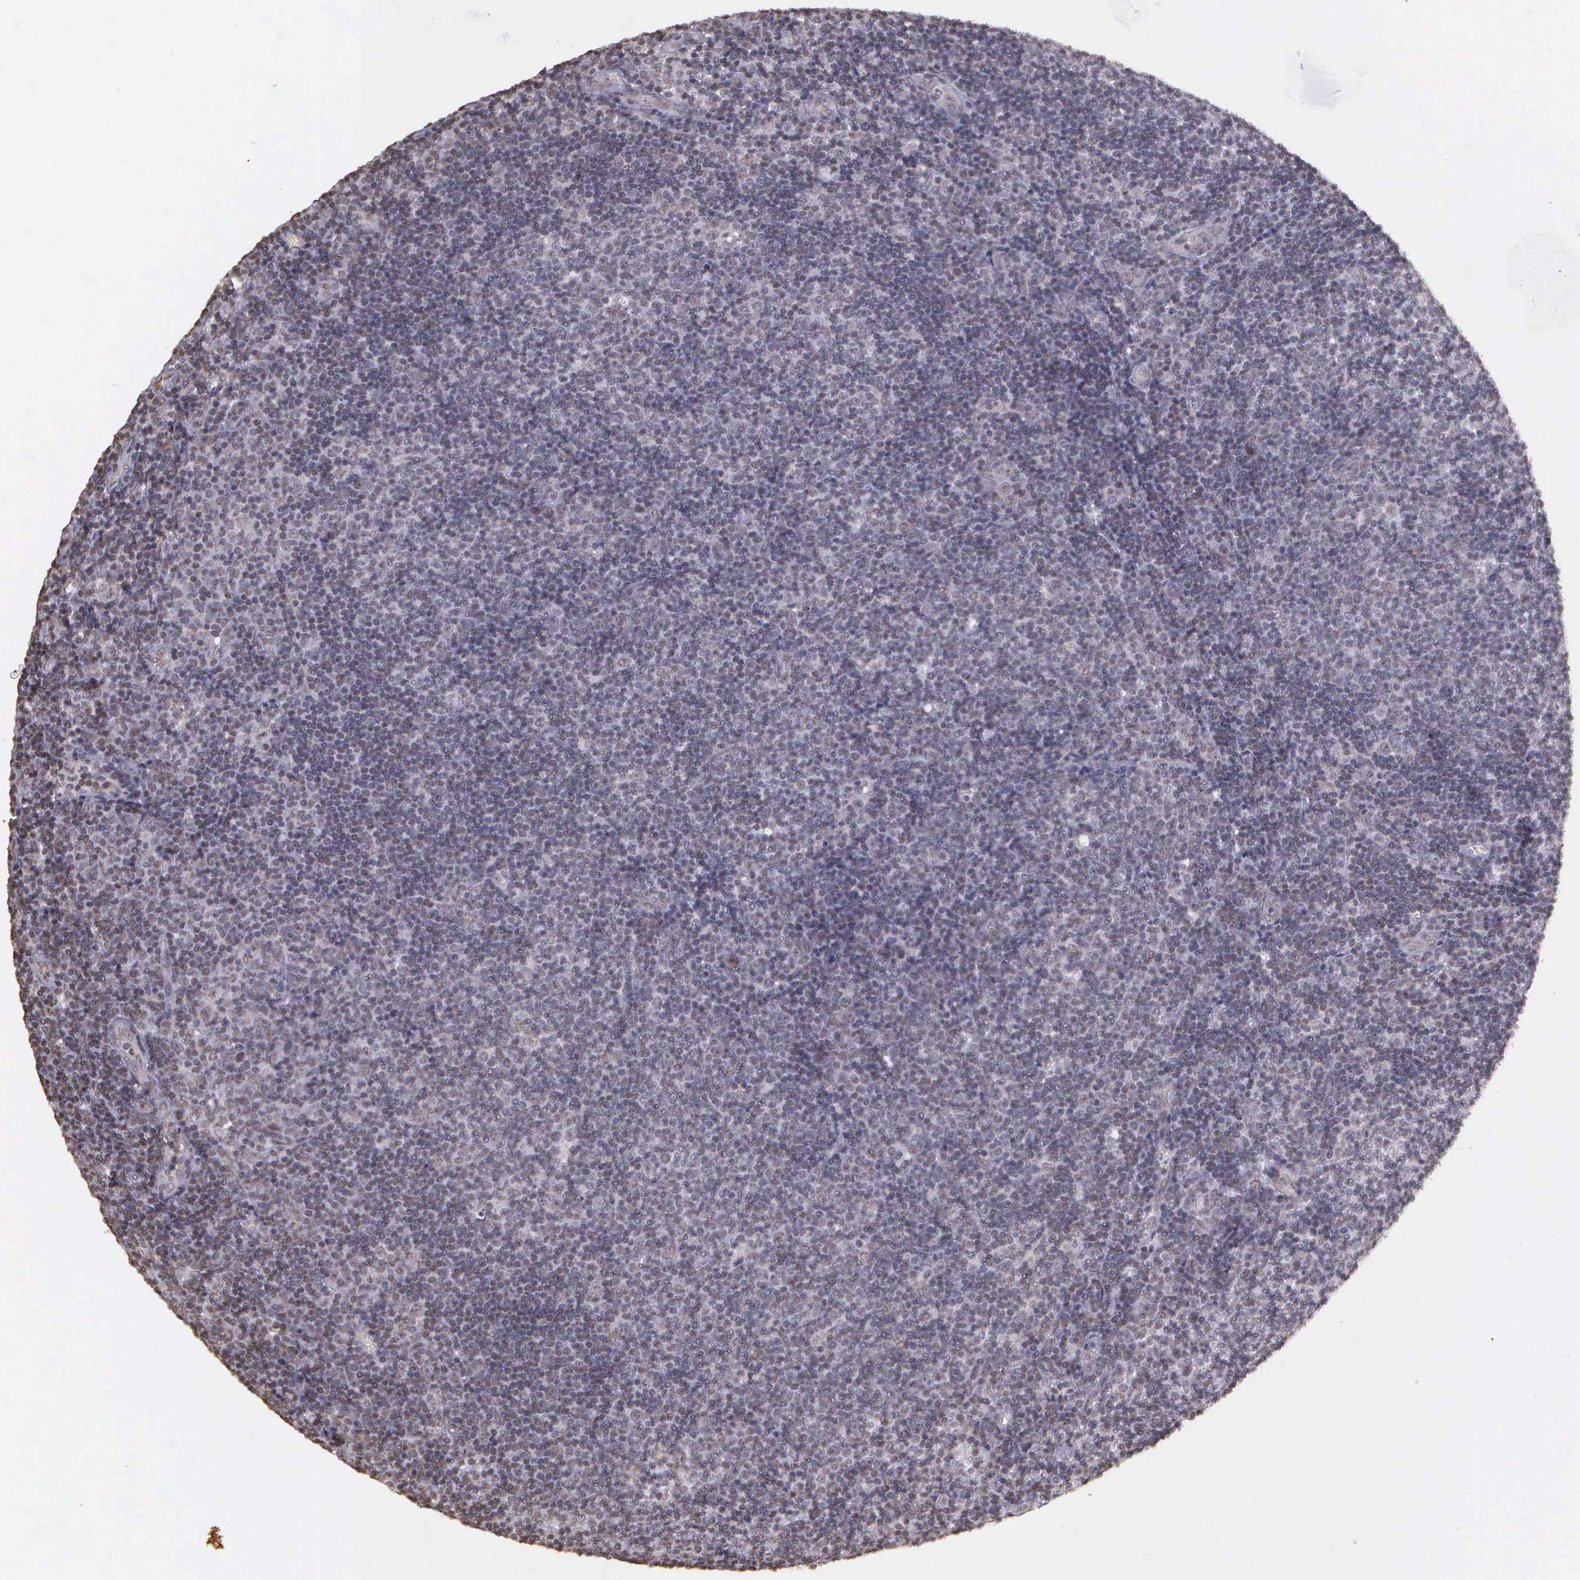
{"staining": {"intensity": "negative", "quantity": "none", "location": "none"}, "tissue": "lymphoma", "cell_type": "Tumor cells", "image_type": "cancer", "snomed": [{"axis": "morphology", "description": "Malignant lymphoma, non-Hodgkin's type, Low grade"}, {"axis": "topography", "description": "Lymph node"}], "caption": "Lymphoma was stained to show a protein in brown. There is no significant expression in tumor cells.", "gene": "ARMCX5", "patient": {"sex": "male", "age": 49}}